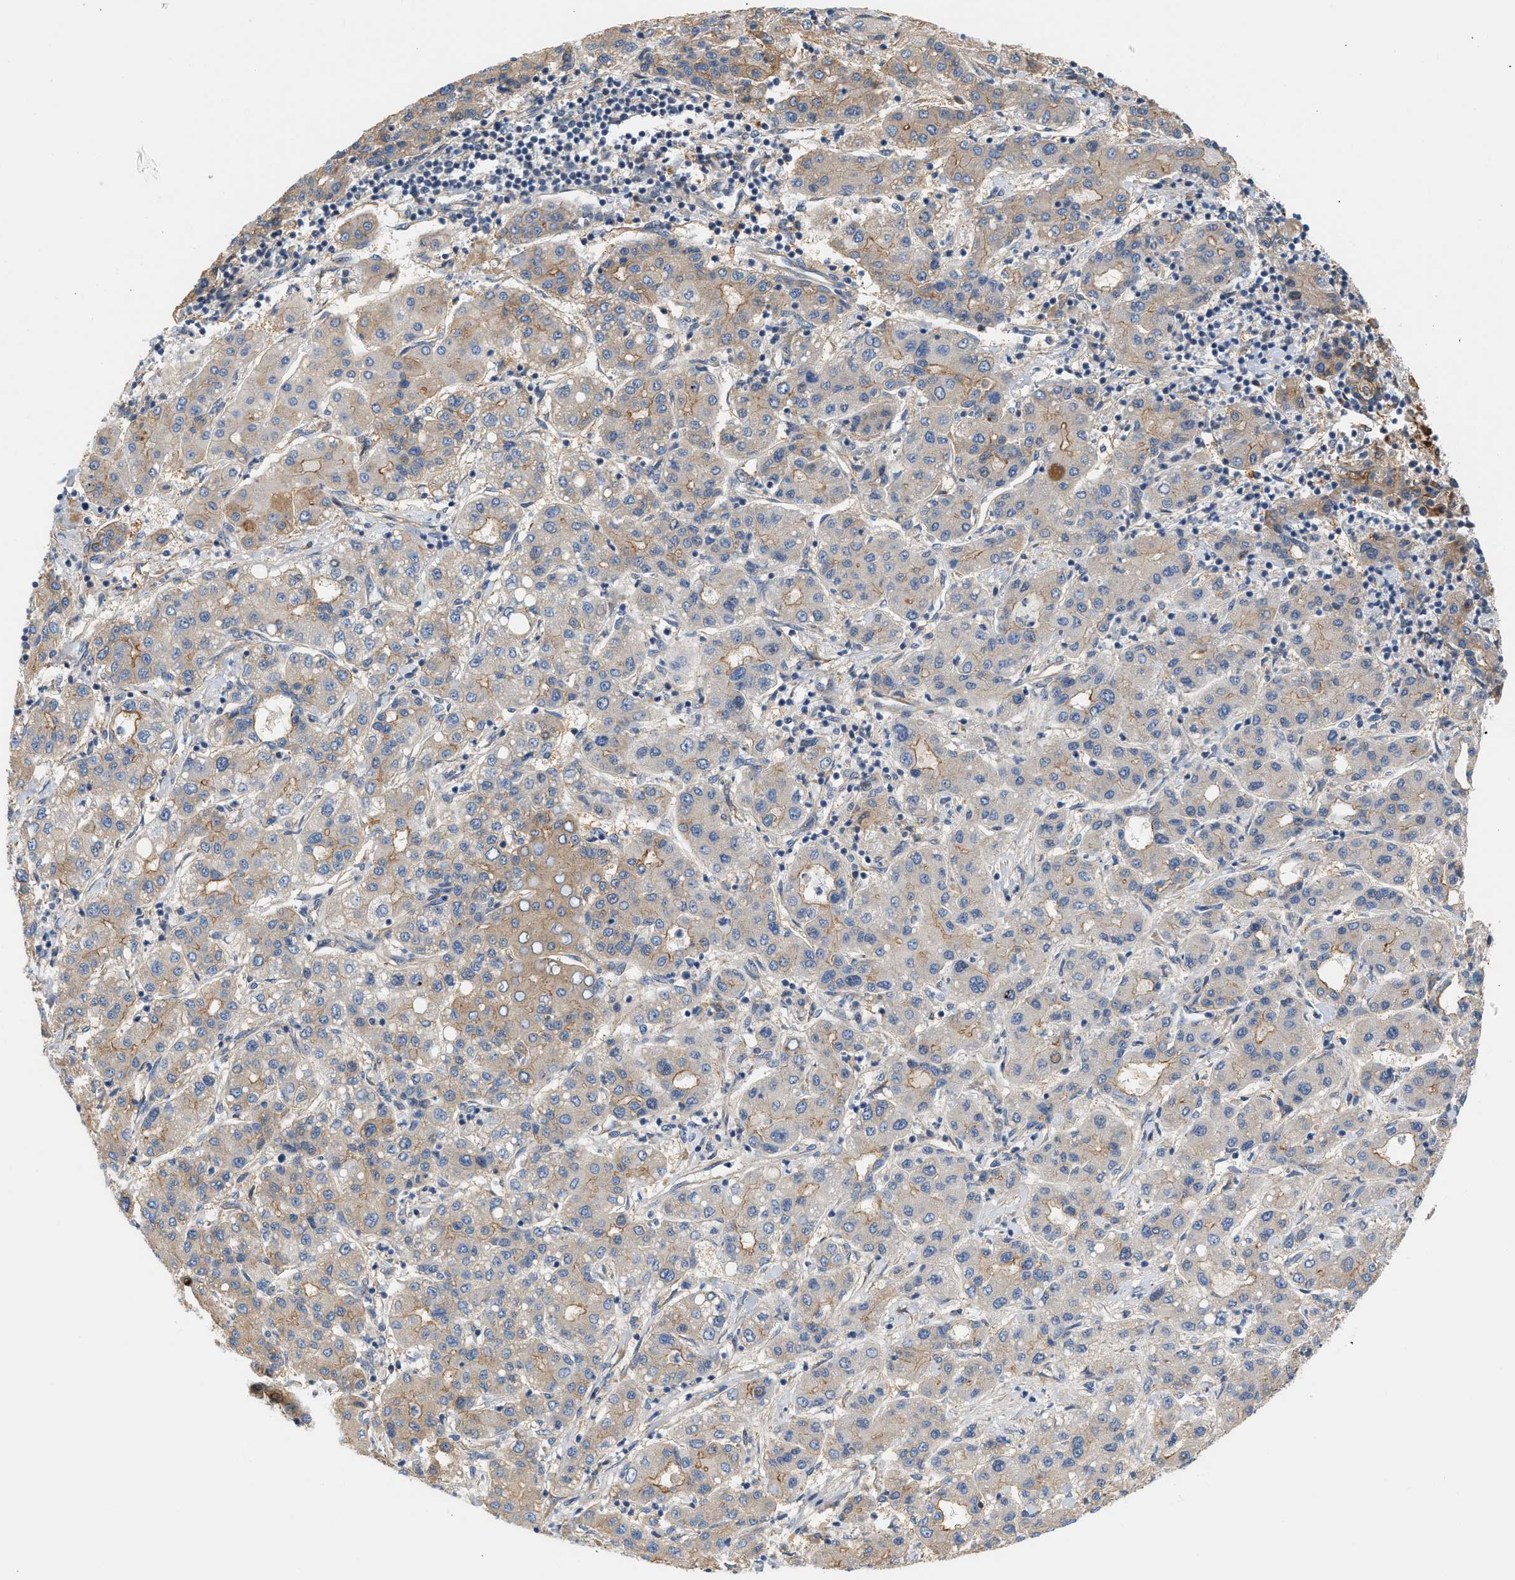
{"staining": {"intensity": "weak", "quantity": "25%-75%", "location": "cytoplasmic/membranous"}, "tissue": "liver cancer", "cell_type": "Tumor cells", "image_type": "cancer", "snomed": [{"axis": "morphology", "description": "Carcinoma, Hepatocellular, NOS"}, {"axis": "topography", "description": "Liver"}], "caption": "Brown immunohistochemical staining in hepatocellular carcinoma (liver) shows weak cytoplasmic/membranous staining in approximately 25%-75% of tumor cells. The staining was performed using DAB, with brown indicating positive protein expression. Nuclei are stained blue with hematoxylin.", "gene": "CTXN1", "patient": {"sex": "male", "age": 65}}